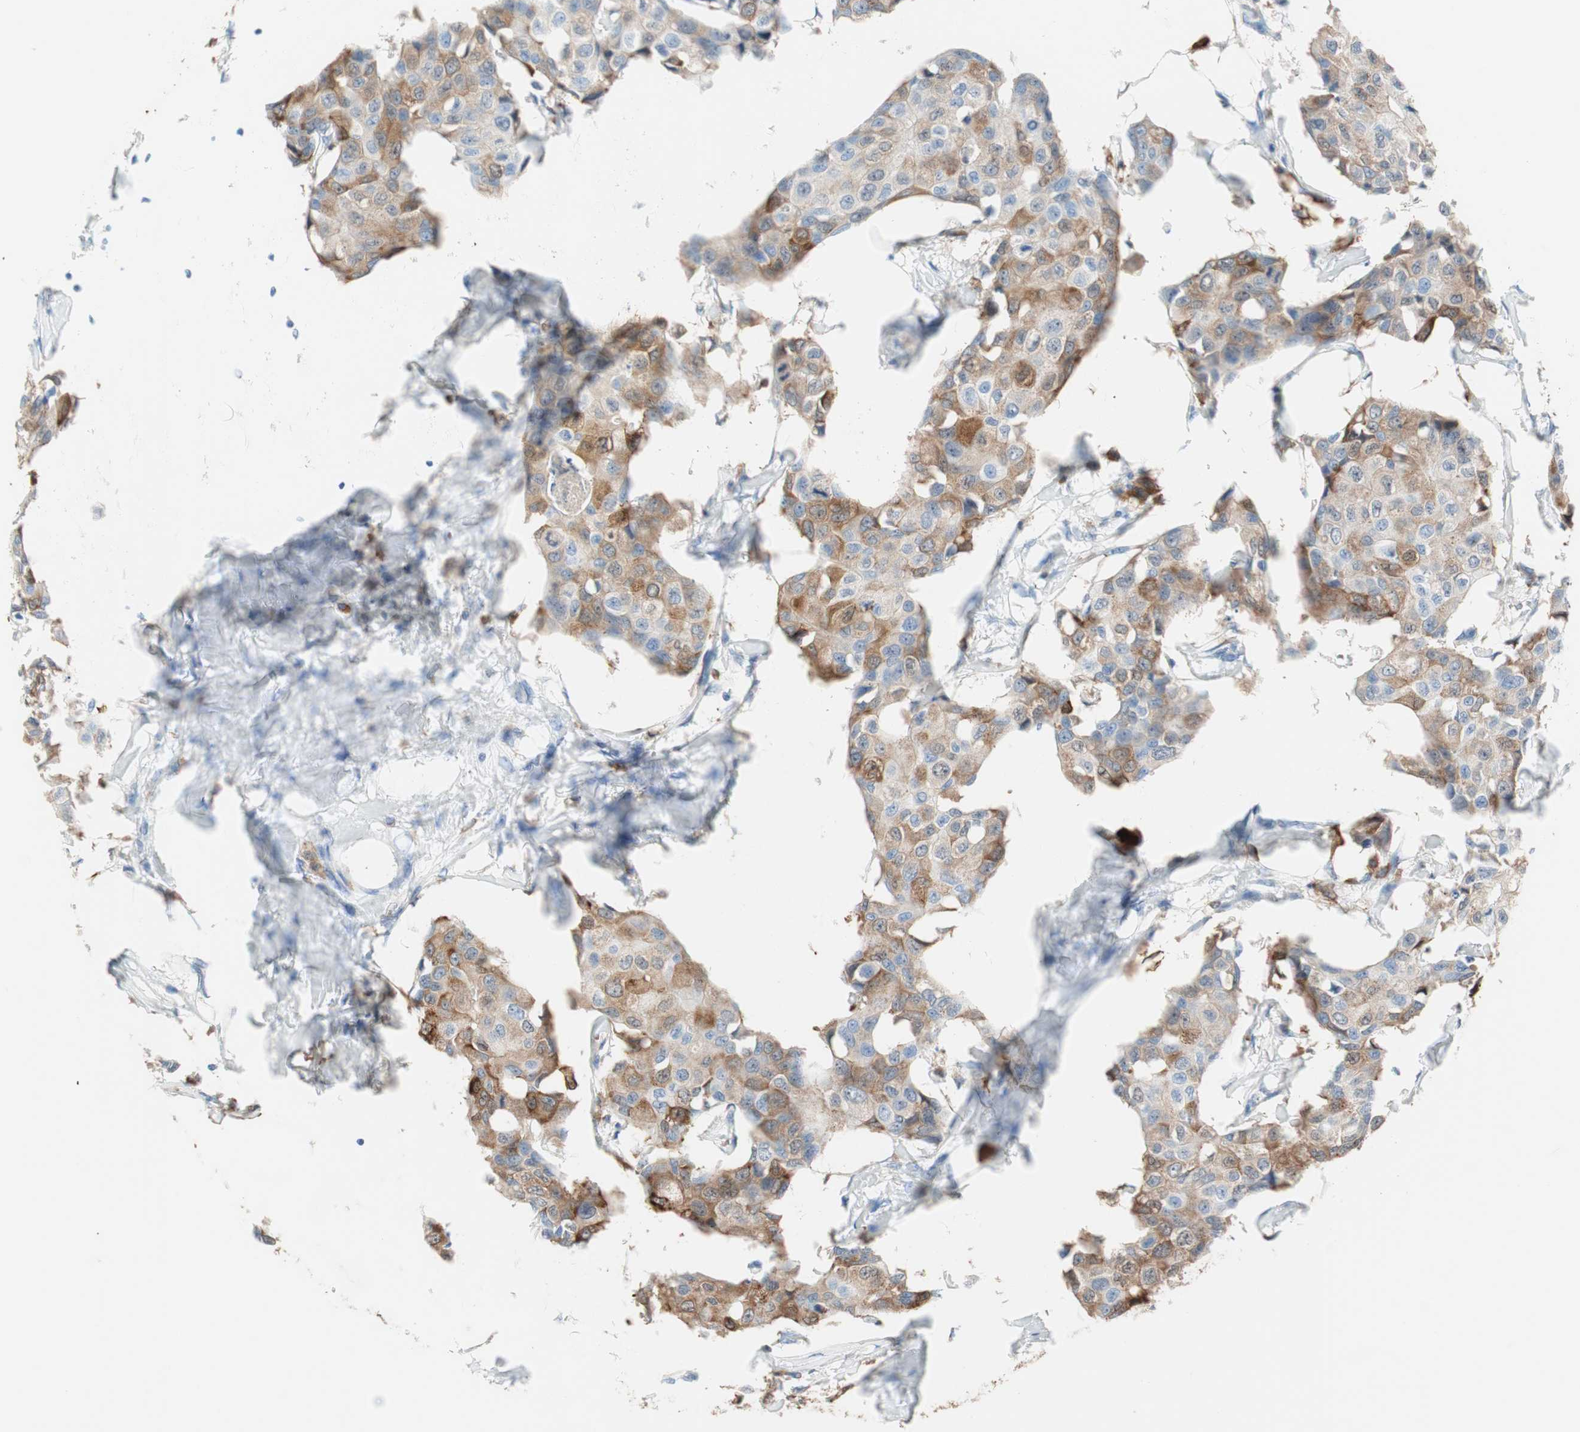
{"staining": {"intensity": "moderate", "quantity": "25%-75%", "location": "cytoplasmic/membranous"}, "tissue": "breast cancer", "cell_type": "Tumor cells", "image_type": "cancer", "snomed": [{"axis": "morphology", "description": "Duct carcinoma"}, {"axis": "topography", "description": "Breast"}], "caption": "Moderate cytoplasmic/membranous protein staining is seen in approximately 25%-75% of tumor cells in breast infiltrating ductal carcinoma.", "gene": "GLUL", "patient": {"sex": "female", "age": 80}}